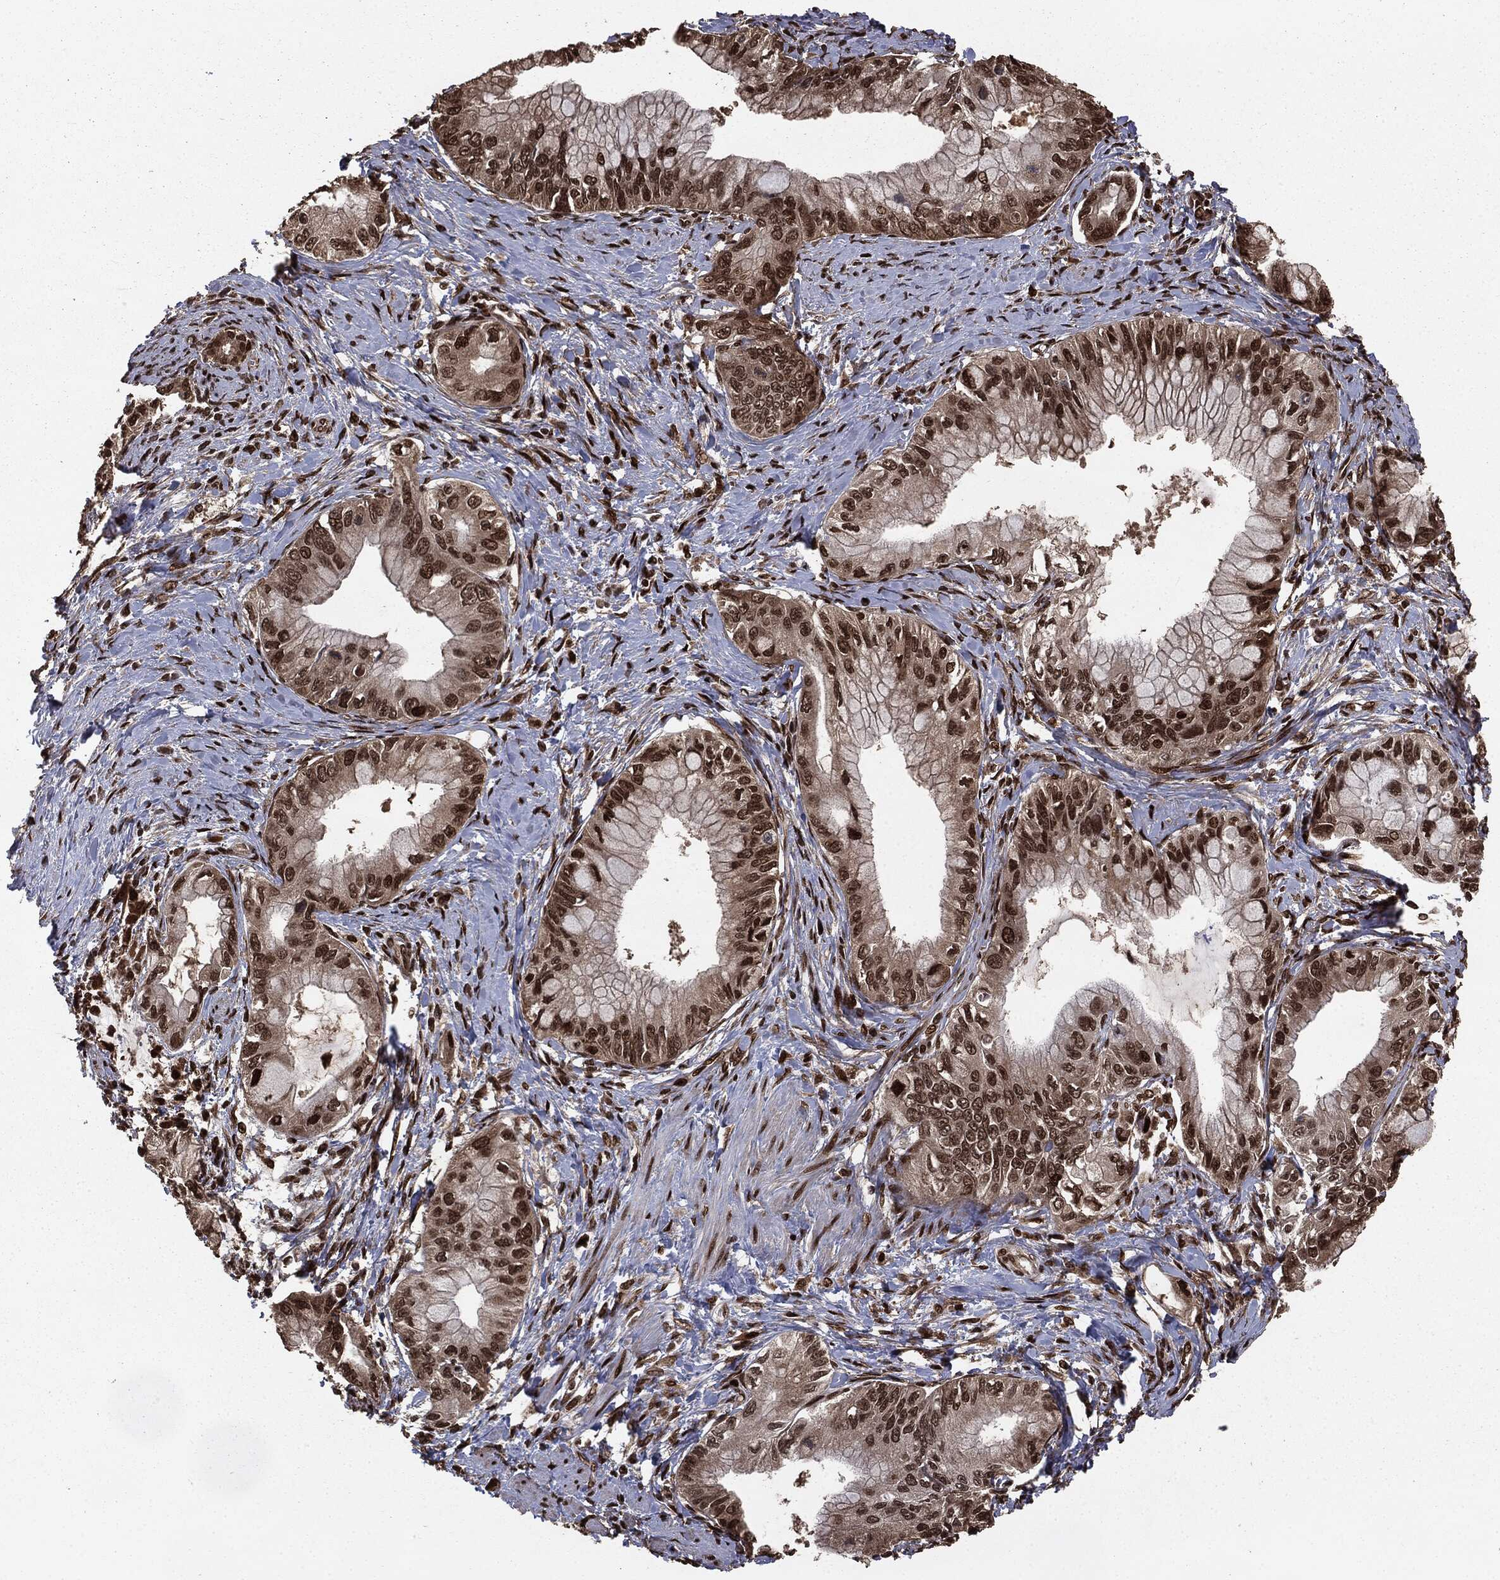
{"staining": {"intensity": "strong", "quantity": ">75%", "location": "nuclear"}, "tissue": "pancreatic cancer", "cell_type": "Tumor cells", "image_type": "cancer", "snomed": [{"axis": "morphology", "description": "Adenocarcinoma, NOS"}, {"axis": "topography", "description": "Pancreas"}], "caption": "Protein expression analysis of human adenocarcinoma (pancreatic) reveals strong nuclear positivity in about >75% of tumor cells. The protein of interest is shown in brown color, while the nuclei are stained blue.", "gene": "DVL2", "patient": {"sex": "male", "age": 48}}